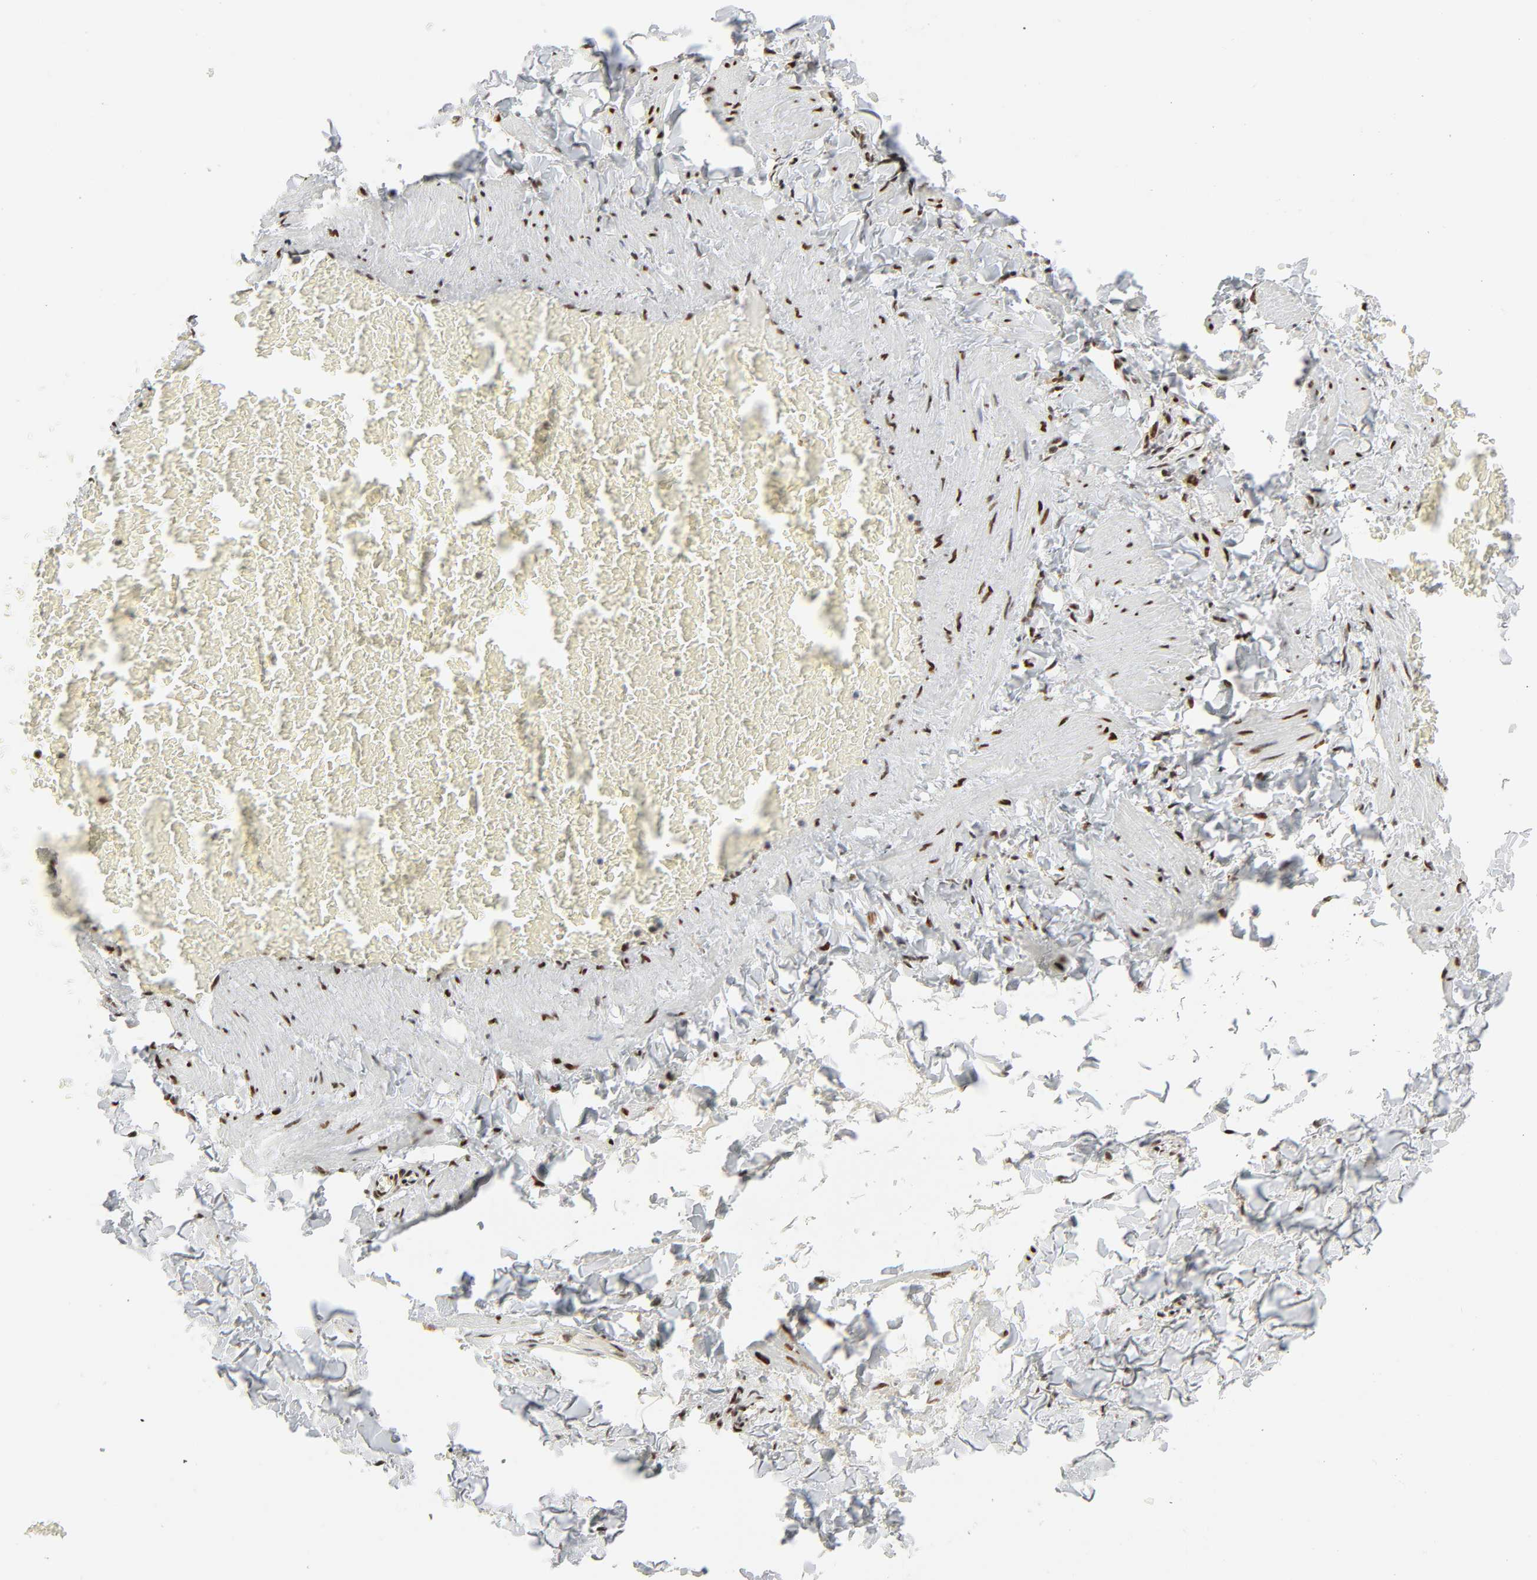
{"staining": {"intensity": "moderate", "quantity": ">75%", "location": "nuclear"}, "tissue": "adipose tissue", "cell_type": "Adipocytes", "image_type": "normal", "snomed": [{"axis": "morphology", "description": "Normal tissue, NOS"}, {"axis": "topography", "description": "Vascular tissue"}], "caption": "Adipose tissue stained with a protein marker exhibits moderate staining in adipocytes.", "gene": "WAS", "patient": {"sex": "male", "age": 41}}